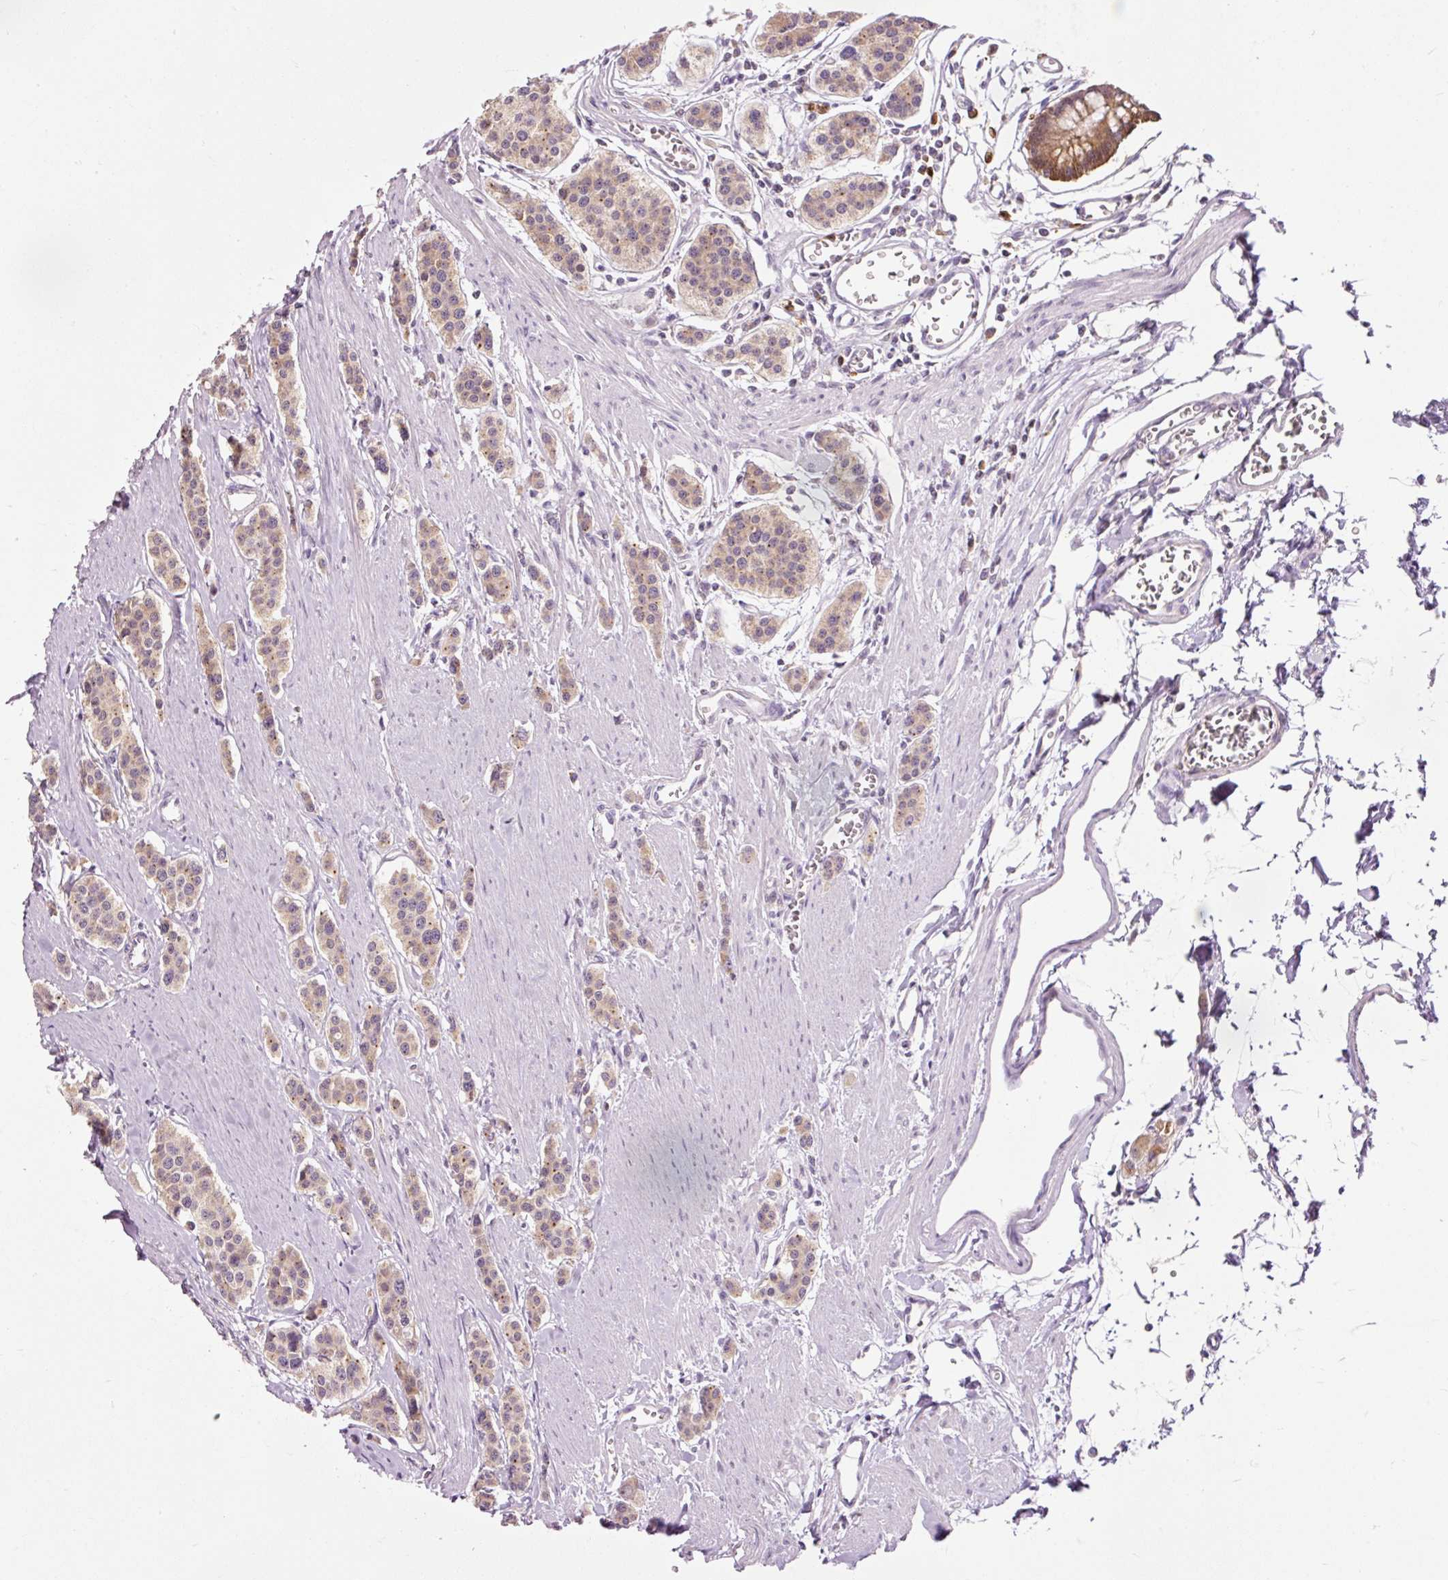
{"staining": {"intensity": "weak", "quantity": ">75%", "location": "cytoplasmic/membranous"}, "tissue": "carcinoid", "cell_type": "Tumor cells", "image_type": "cancer", "snomed": [{"axis": "morphology", "description": "Carcinoid, malignant, NOS"}, {"axis": "topography", "description": "Small intestine"}], "caption": "A low amount of weak cytoplasmic/membranous positivity is present in about >75% of tumor cells in carcinoid tissue.", "gene": "PRDX5", "patient": {"sex": "male", "age": 60}}